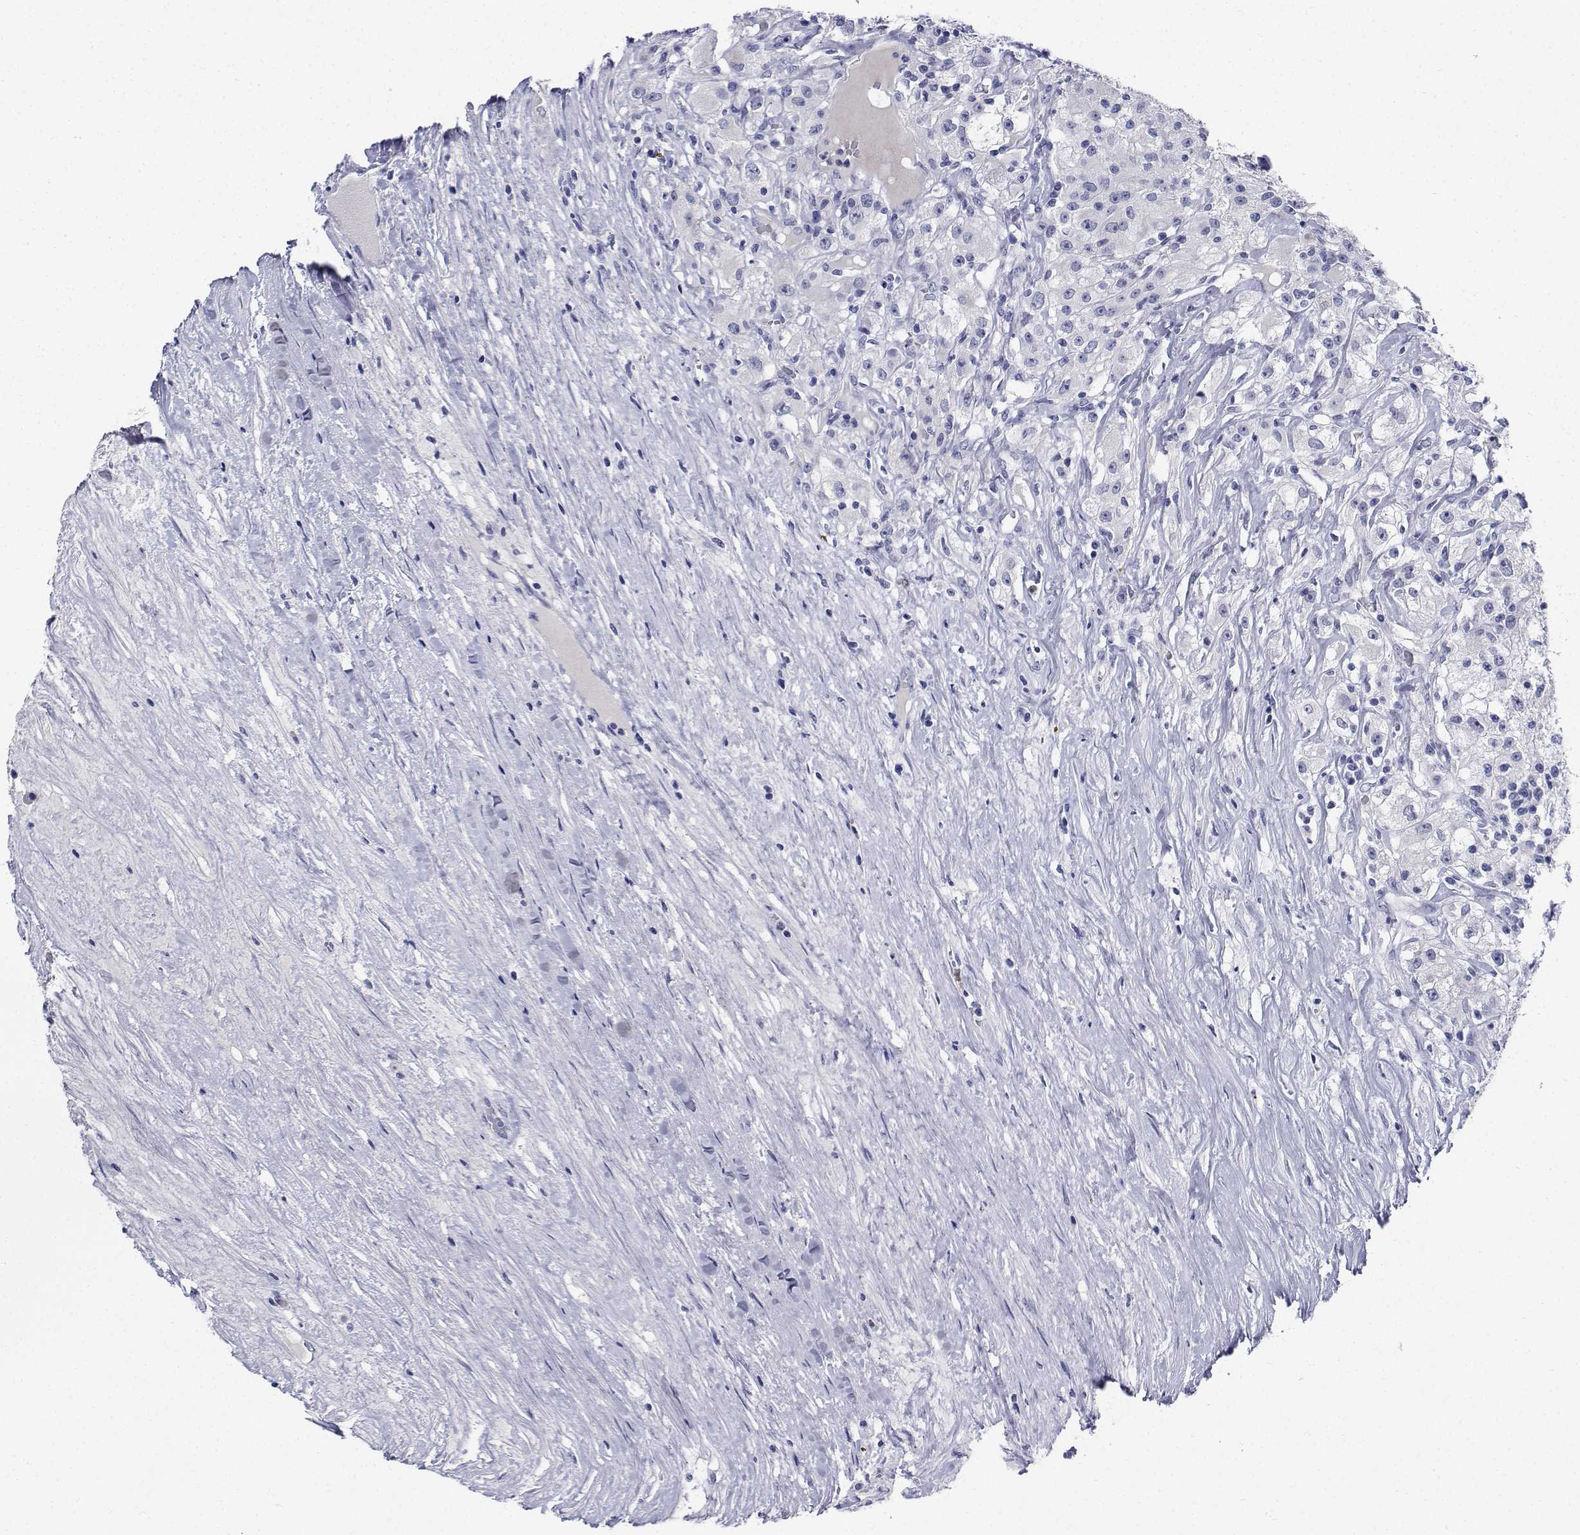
{"staining": {"intensity": "negative", "quantity": "none", "location": "none"}, "tissue": "renal cancer", "cell_type": "Tumor cells", "image_type": "cancer", "snomed": [{"axis": "morphology", "description": "Adenocarcinoma, NOS"}, {"axis": "topography", "description": "Kidney"}], "caption": "High magnification brightfield microscopy of renal adenocarcinoma stained with DAB (3,3'-diaminobenzidine) (brown) and counterstained with hematoxylin (blue): tumor cells show no significant expression. (IHC, brightfield microscopy, high magnification).", "gene": "PLXNA4", "patient": {"sex": "female", "age": 67}}